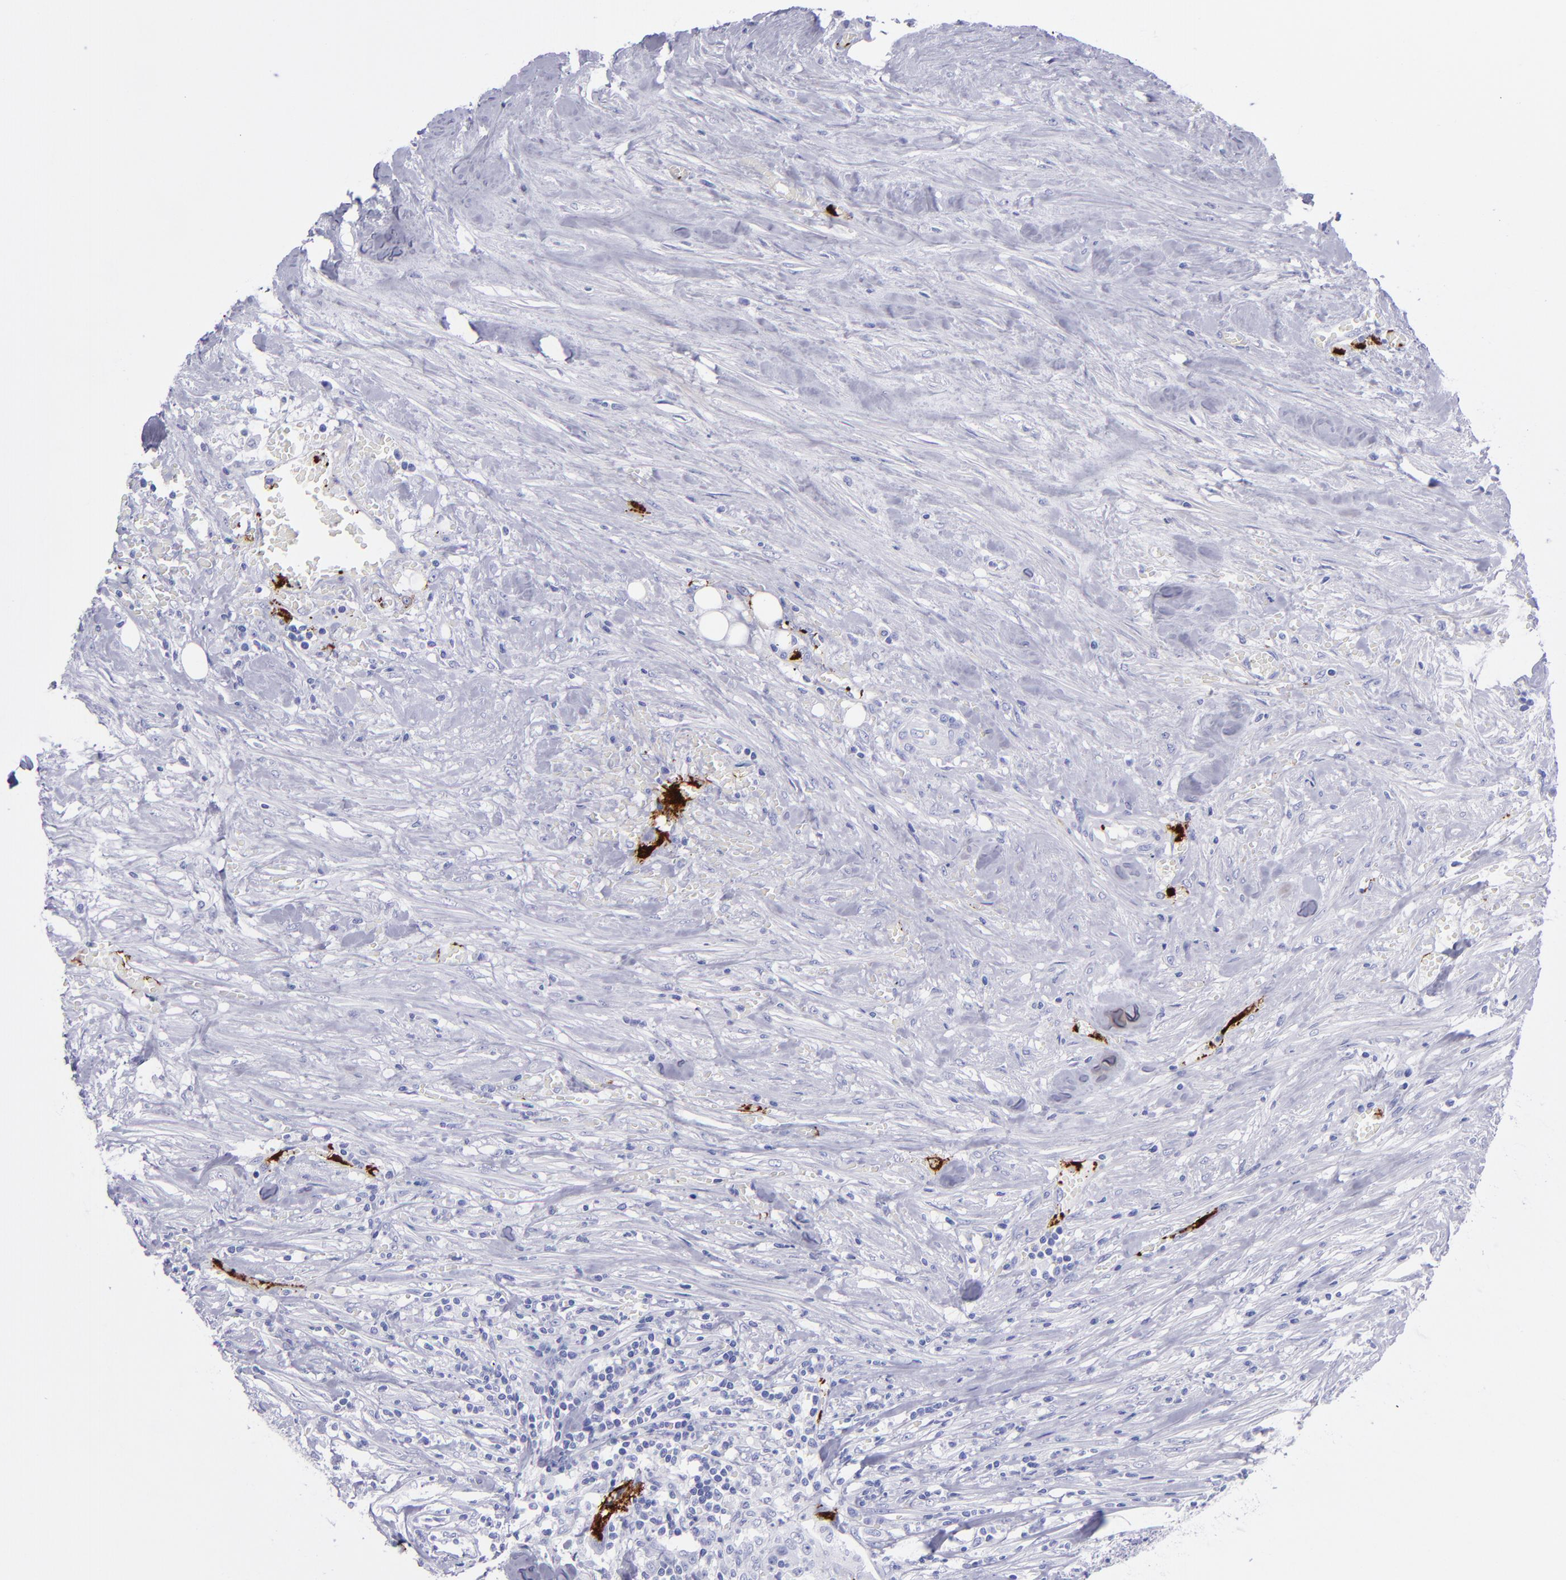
{"staining": {"intensity": "negative", "quantity": "none", "location": "none"}, "tissue": "urothelial cancer", "cell_type": "Tumor cells", "image_type": "cancer", "snomed": [{"axis": "morphology", "description": "Urothelial carcinoma, High grade"}, {"axis": "topography", "description": "Urinary bladder"}], "caption": "Immunohistochemistry (IHC) of human urothelial carcinoma (high-grade) exhibits no expression in tumor cells.", "gene": "EFCAB13", "patient": {"sex": "male", "age": 74}}